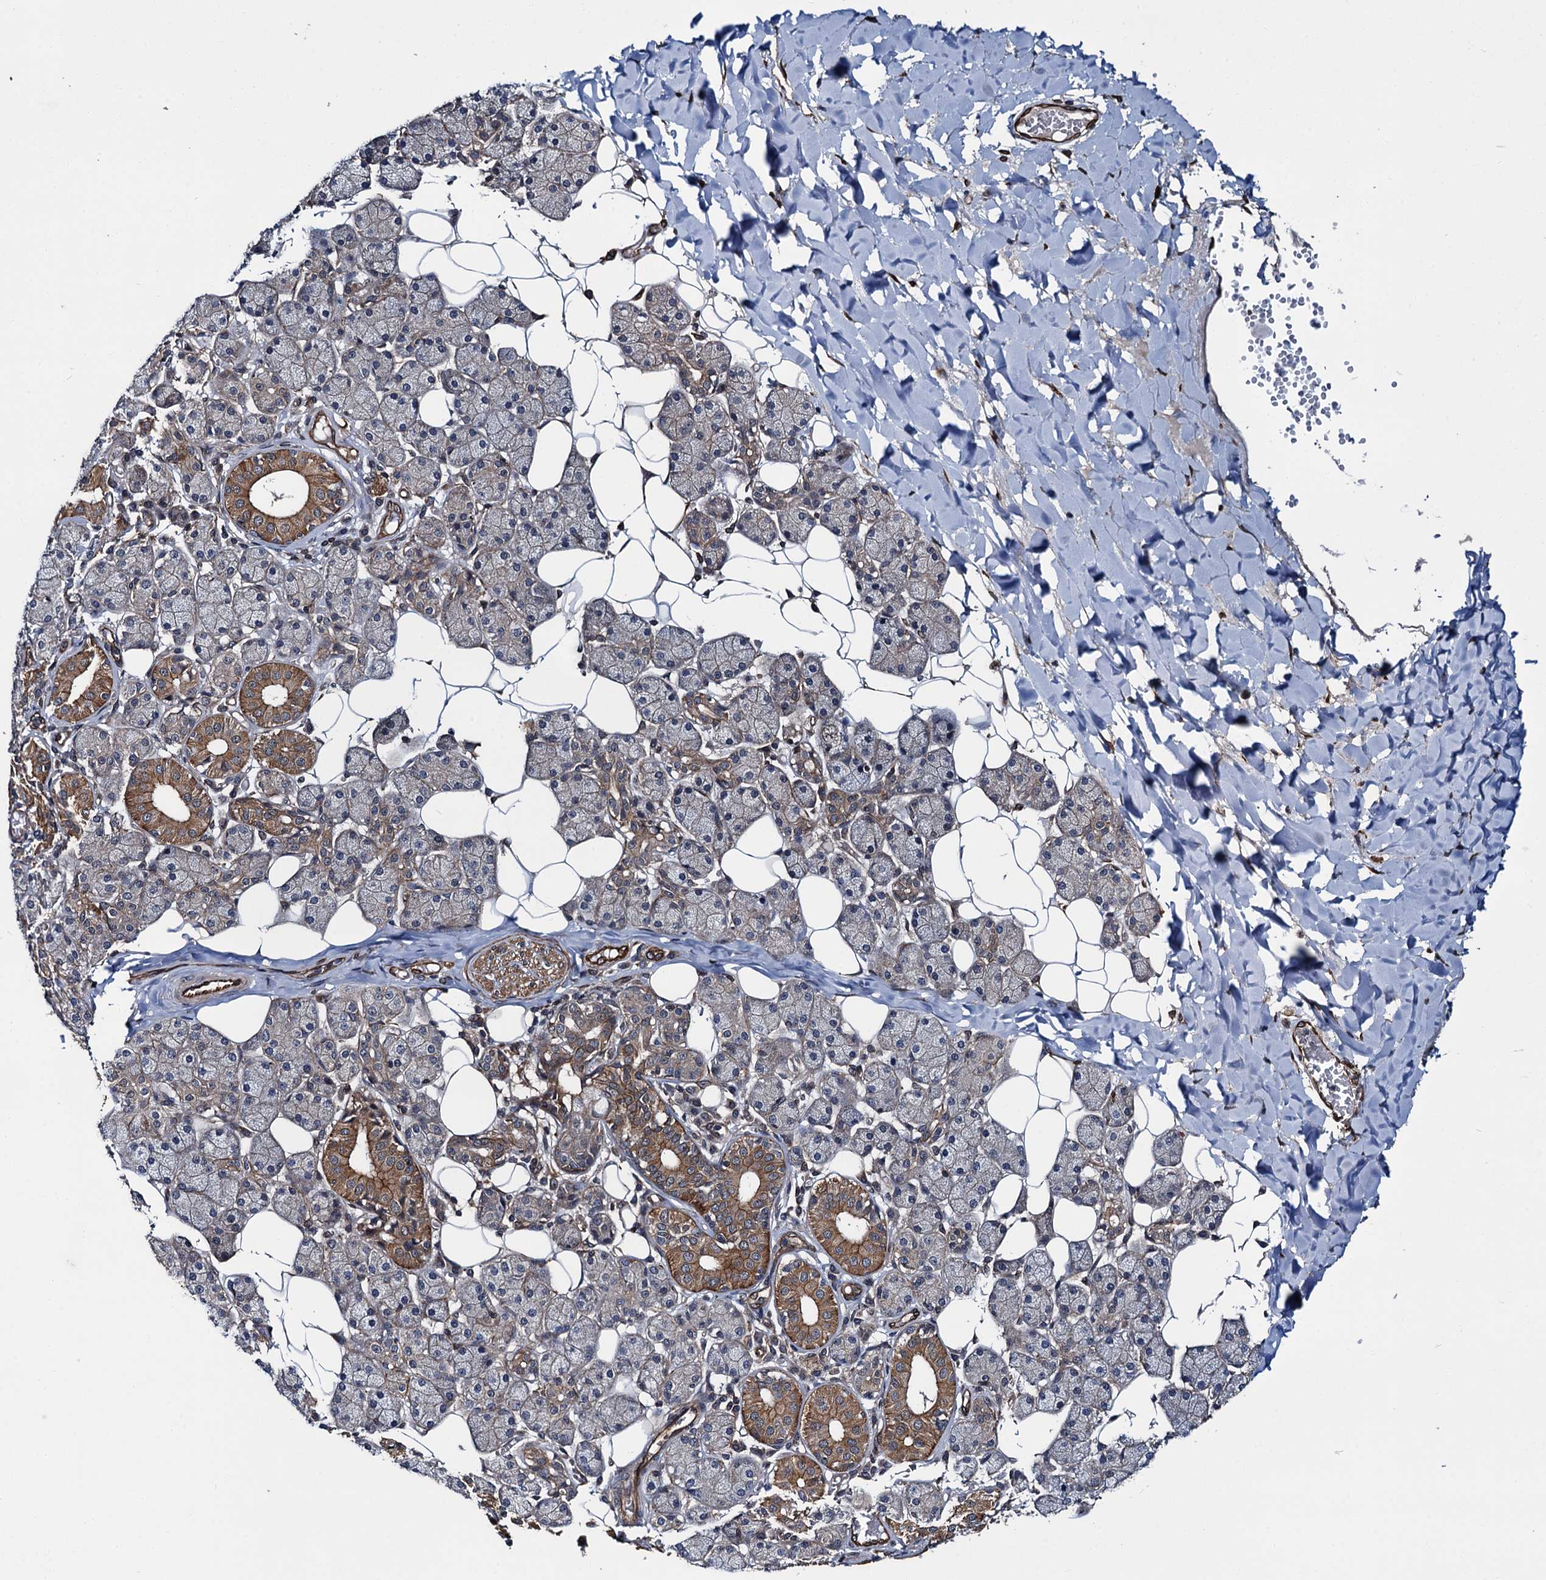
{"staining": {"intensity": "moderate", "quantity": "25%-75%", "location": "cytoplasmic/membranous"}, "tissue": "salivary gland", "cell_type": "Glandular cells", "image_type": "normal", "snomed": [{"axis": "morphology", "description": "Normal tissue, NOS"}, {"axis": "topography", "description": "Salivary gland"}], "caption": "Salivary gland stained for a protein (brown) demonstrates moderate cytoplasmic/membranous positive staining in approximately 25%-75% of glandular cells.", "gene": "ZFYVE19", "patient": {"sex": "female", "age": 33}}